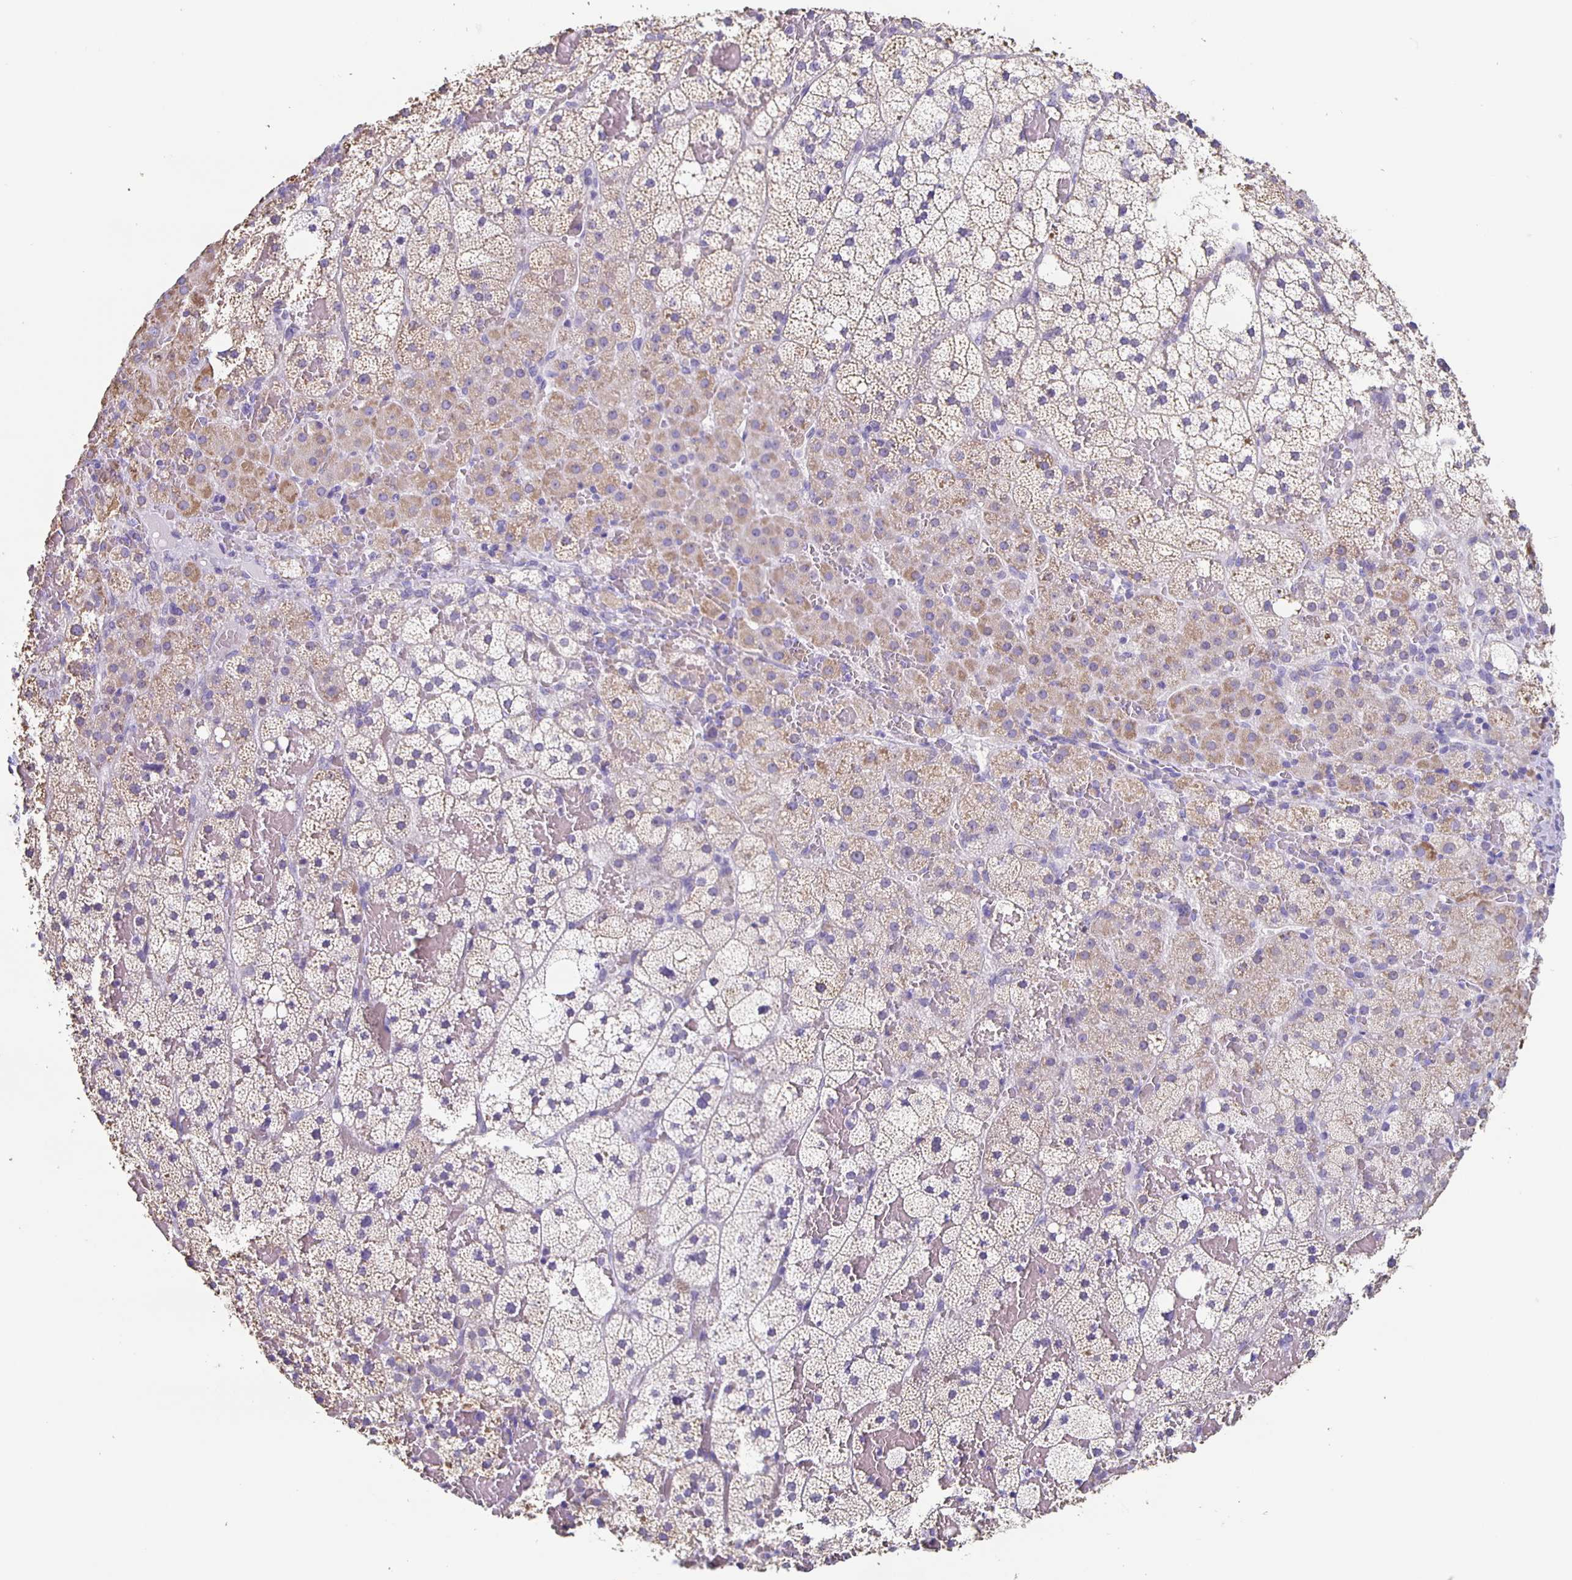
{"staining": {"intensity": "weak", "quantity": "25%-75%", "location": "cytoplasmic/membranous"}, "tissue": "adrenal gland", "cell_type": "Glandular cells", "image_type": "normal", "snomed": [{"axis": "morphology", "description": "Normal tissue, NOS"}, {"axis": "topography", "description": "Adrenal gland"}], "caption": "Immunohistochemical staining of normal human adrenal gland exhibits low levels of weak cytoplasmic/membranous staining in about 25%-75% of glandular cells.", "gene": "TPPP", "patient": {"sex": "male", "age": 53}}